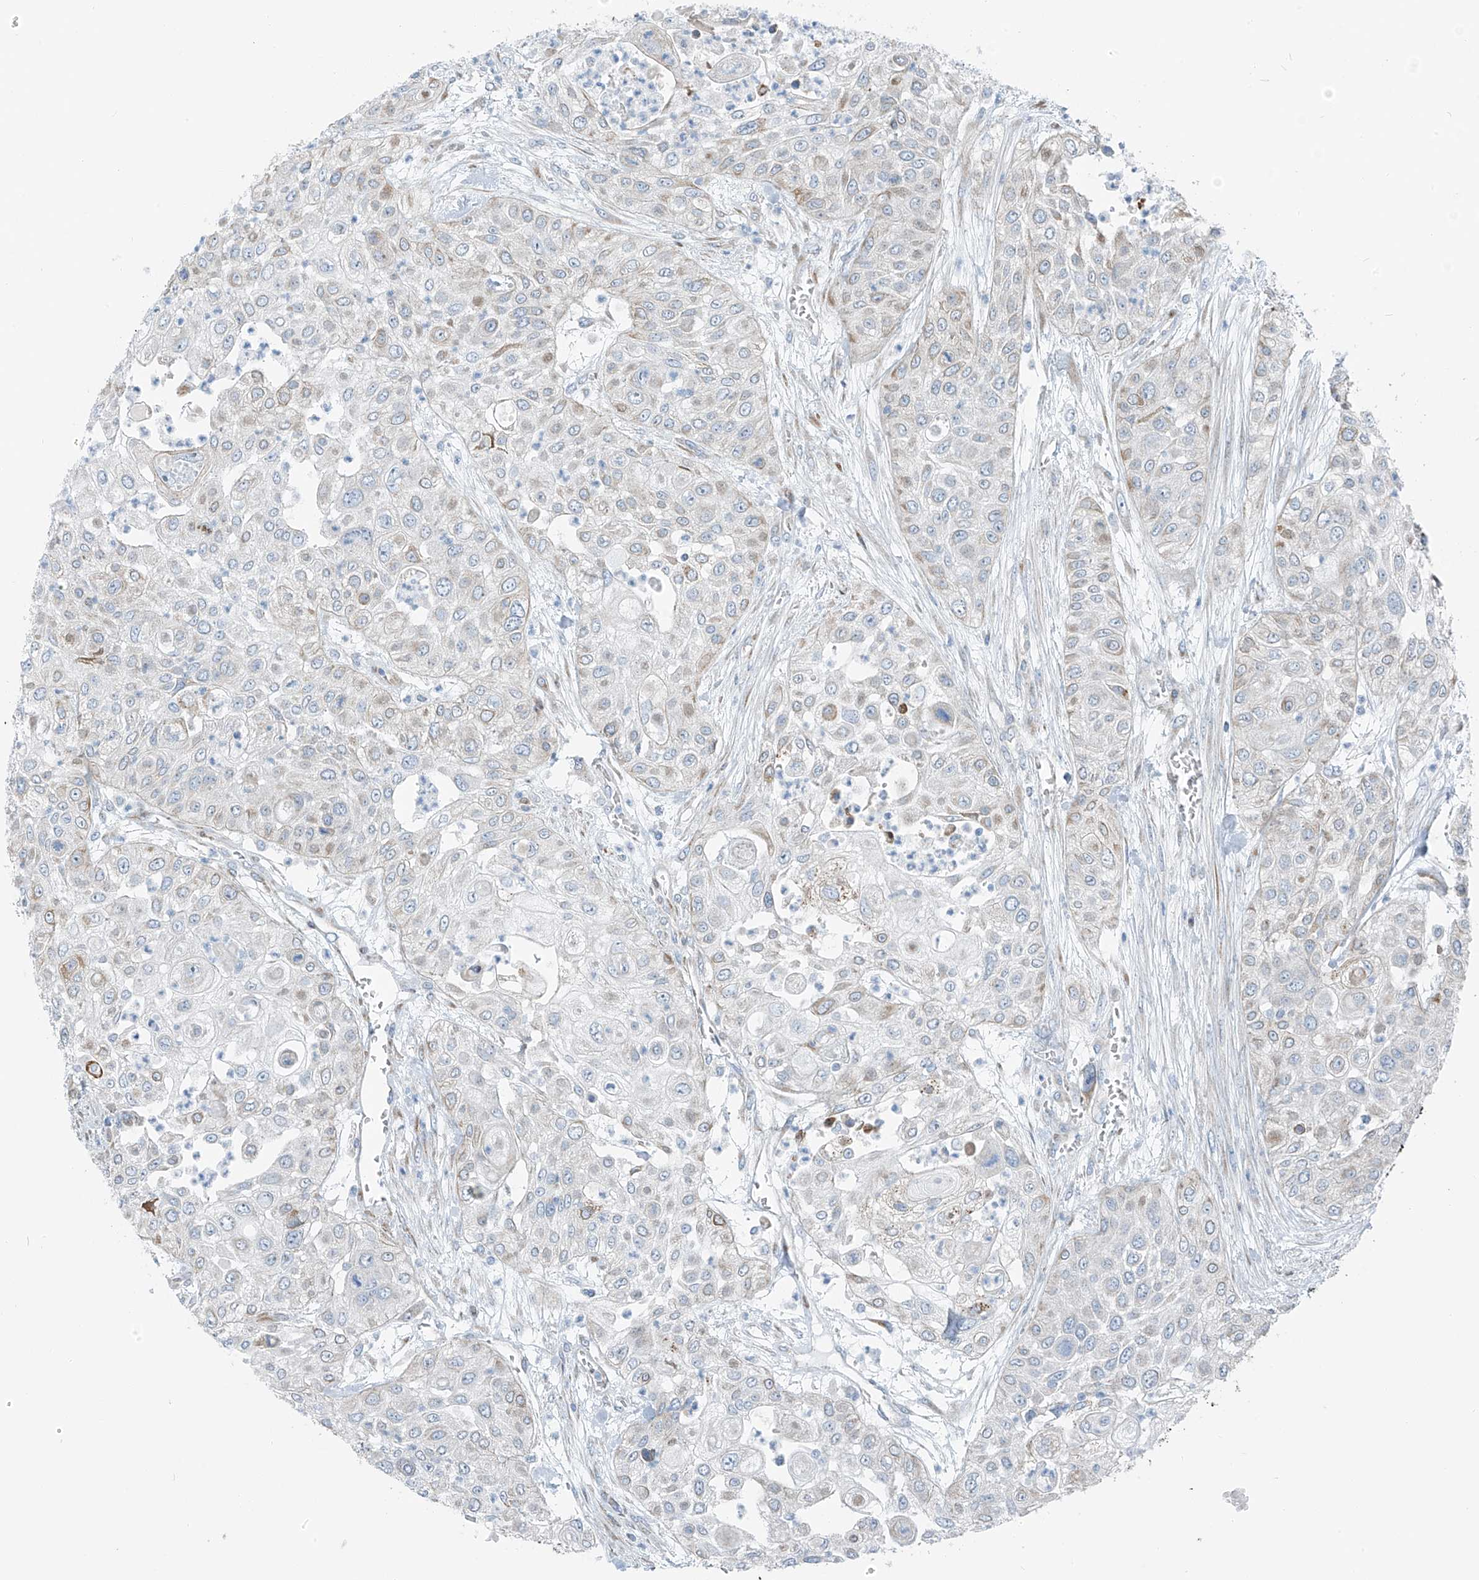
{"staining": {"intensity": "negative", "quantity": "none", "location": "none"}, "tissue": "urothelial cancer", "cell_type": "Tumor cells", "image_type": "cancer", "snomed": [{"axis": "morphology", "description": "Urothelial carcinoma, High grade"}, {"axis": "topography", "description": "Urinary bladder"}], "caption": "The micrograph displays no staining of tumor cells in urothelial cancer.", "gene": "HIC2", "patient": {"sex": "female", "age": 79}}